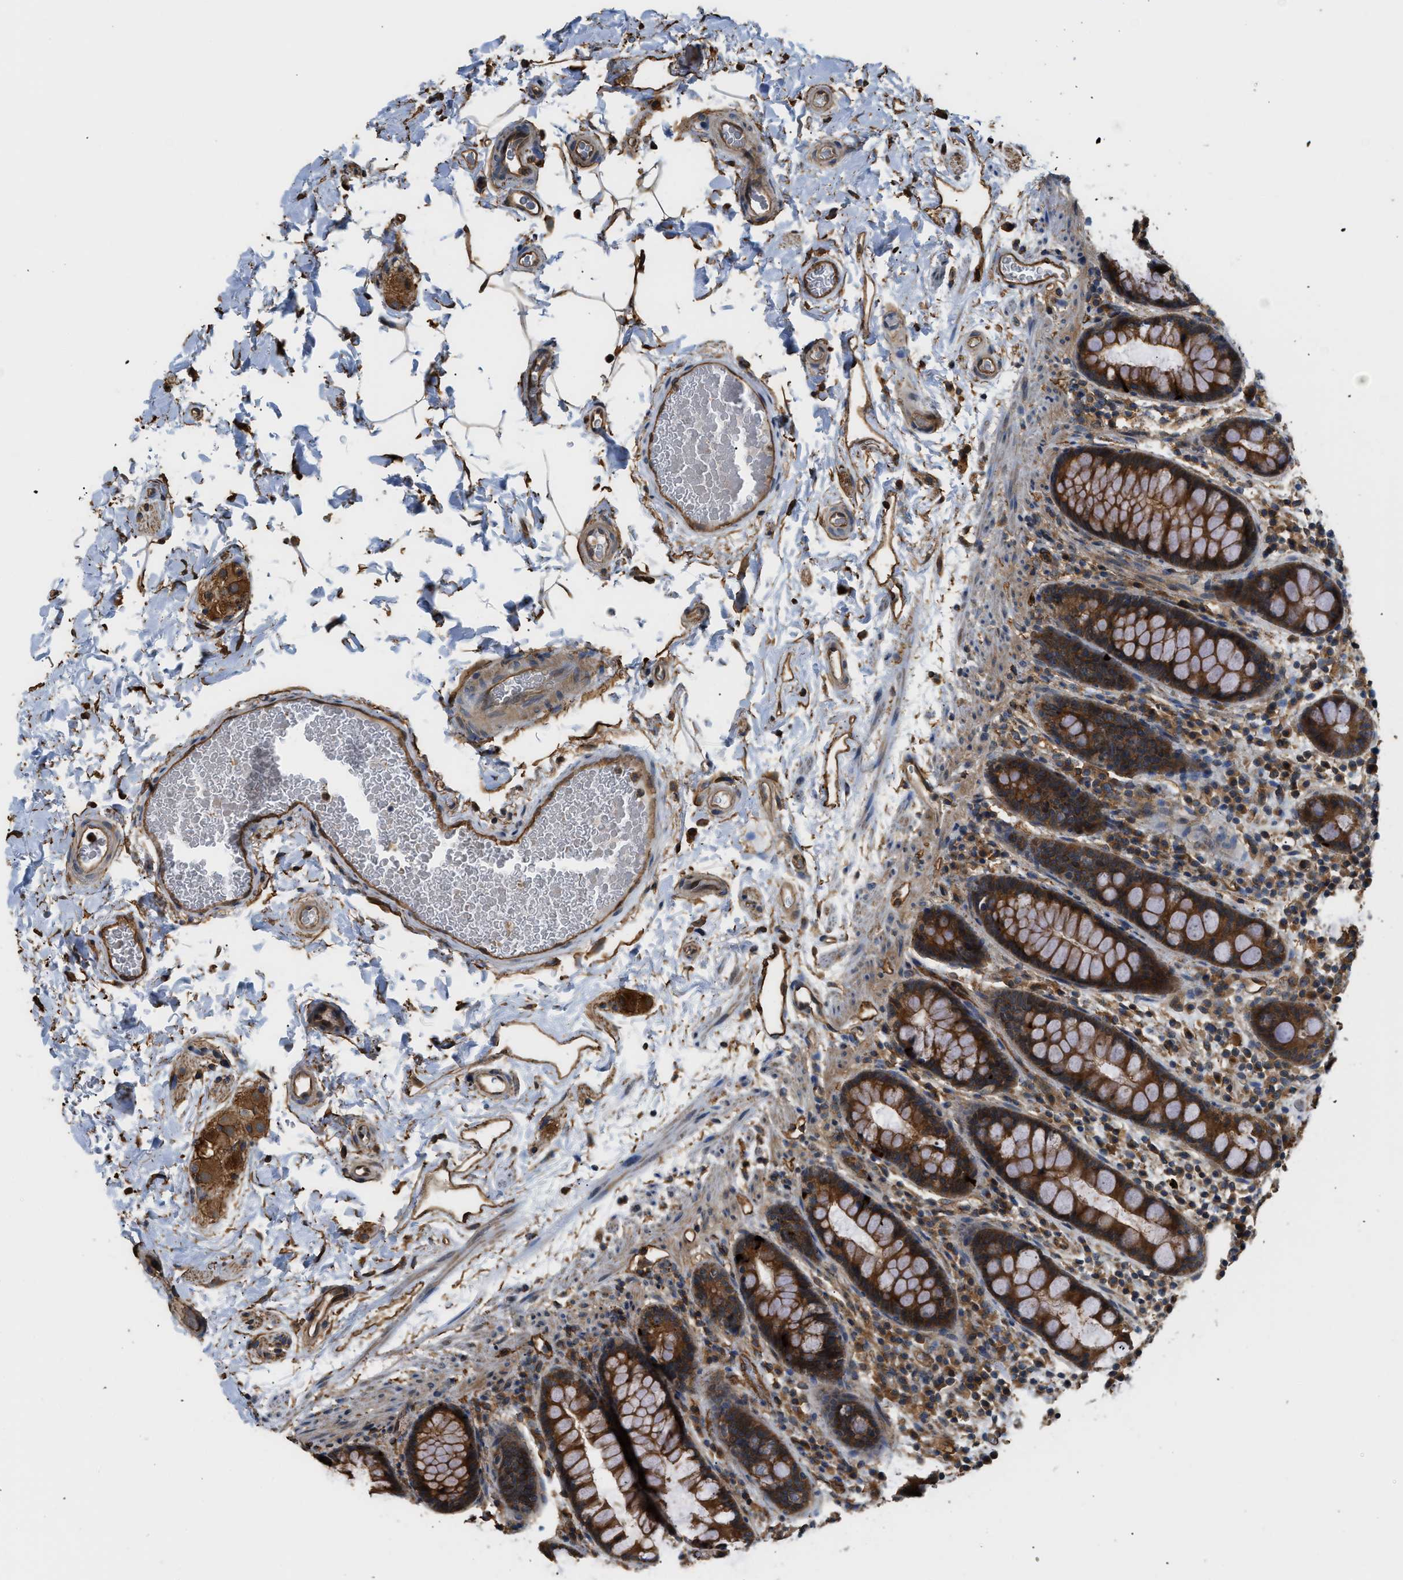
{"staining": {"intensity": "strong", "quantity": ">75%", "location": "cytoplasmic/membranous"}, "tissue": "colon", "cell_type": "Endothelial cells", "image_type": "normal", "snomed": [{"axis": "morphology", "description": "Normal tissue, NOS"}, {"axis": "topography", "description": "Colon"}], "caption": "A high amount of strong cytoplasmic/membranous expression is identified in about >75% of endothelial cells in unremarkable colon. Ihc stains the protein in brown and the nuclei are stained blue.", "gene": "DDHD2", "patient": {"sex": "female", "age": 80}}